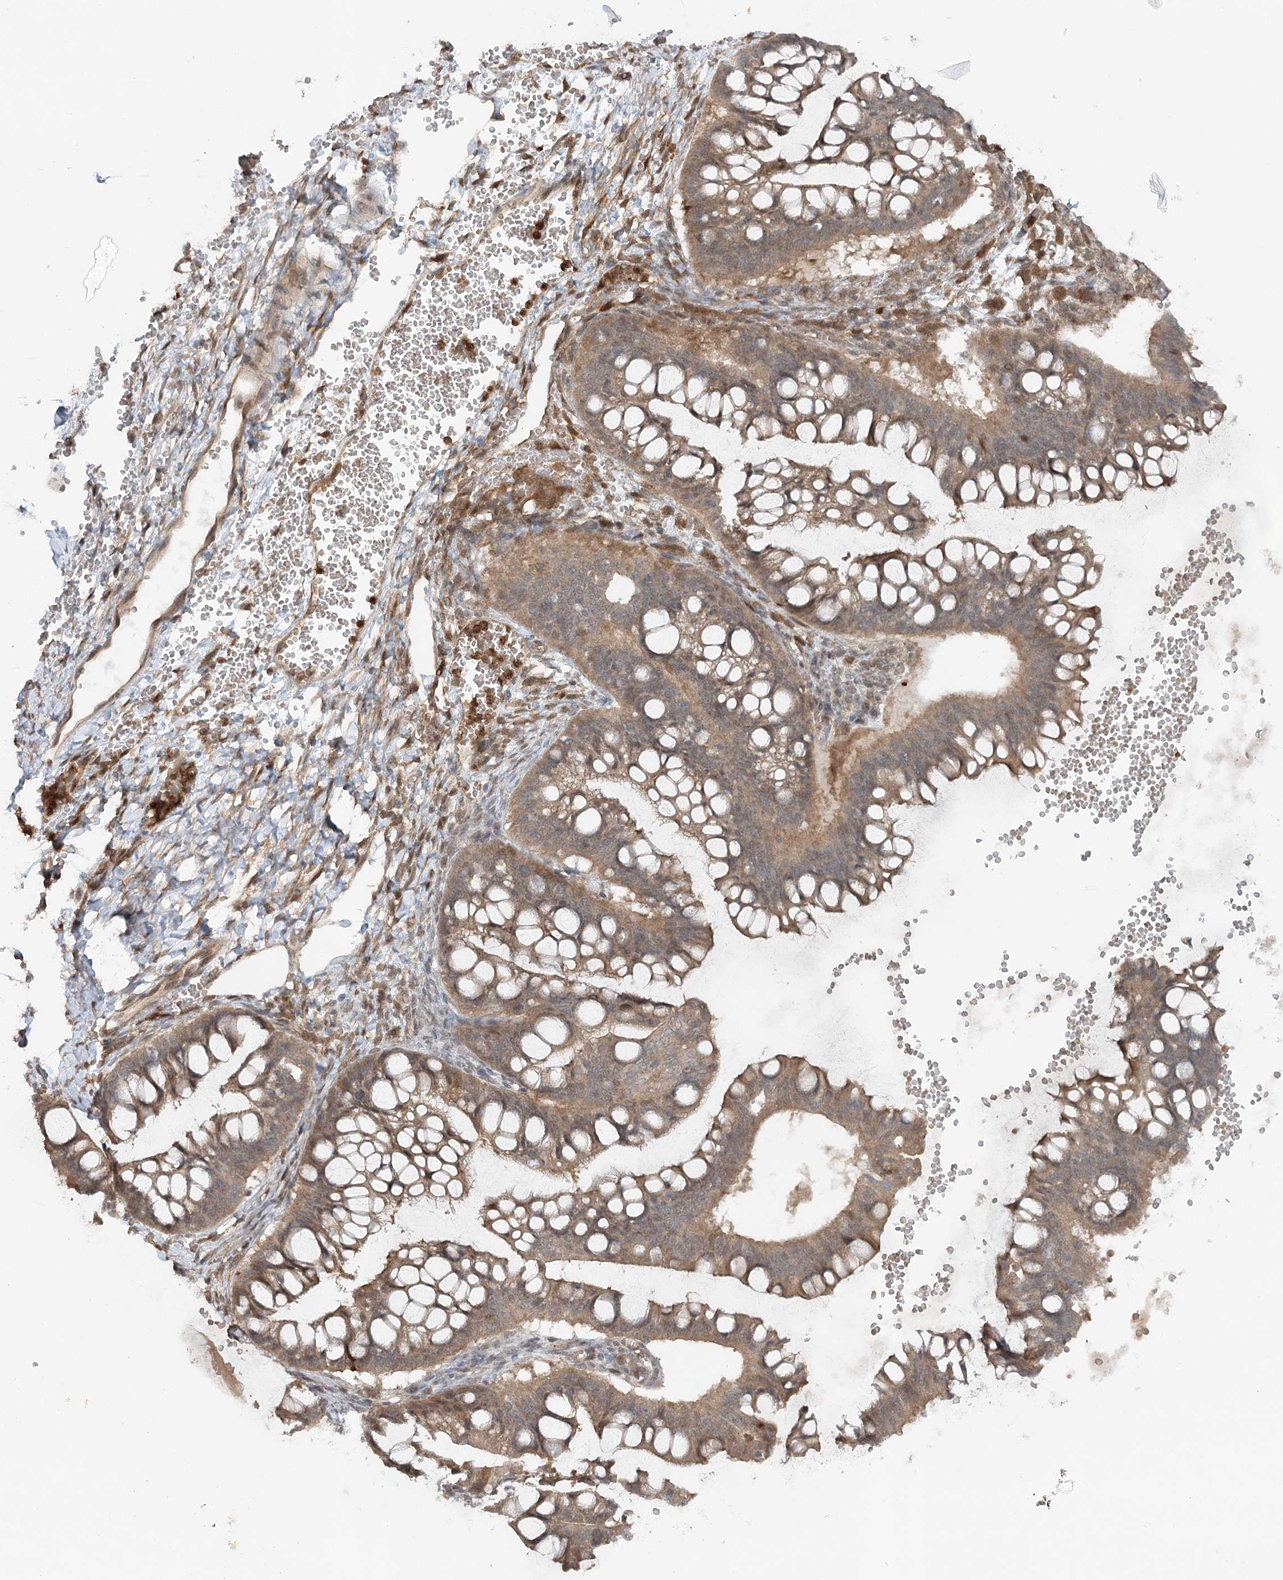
{"staining": {"intensity": "moderate", "quantity": ">75%", "location": "cytoplasmic/membranous,nuclear"}, "tissue": "ovarian cancer", "cell_type": "Tumor cells", "image_type": "cancer", "snomed": [{"axis": "morphology", "description": "Cystadenocarcinoma, mucinous, NOS"}, {"axis": "topography", "description": "Ovary"}], "caption": "A brown stain labels moderate cytoplasmic/membranous and nuclear expression of a protein in human ovarian cancer tumor cells. The staining was performed using DAB to visualize the protein expression in brown, while the nuclei were stained in blue with hematoxylin (Magnification: 20x).", "gene": "GBE1", "patient": {"sex": "female", "age": 73}}